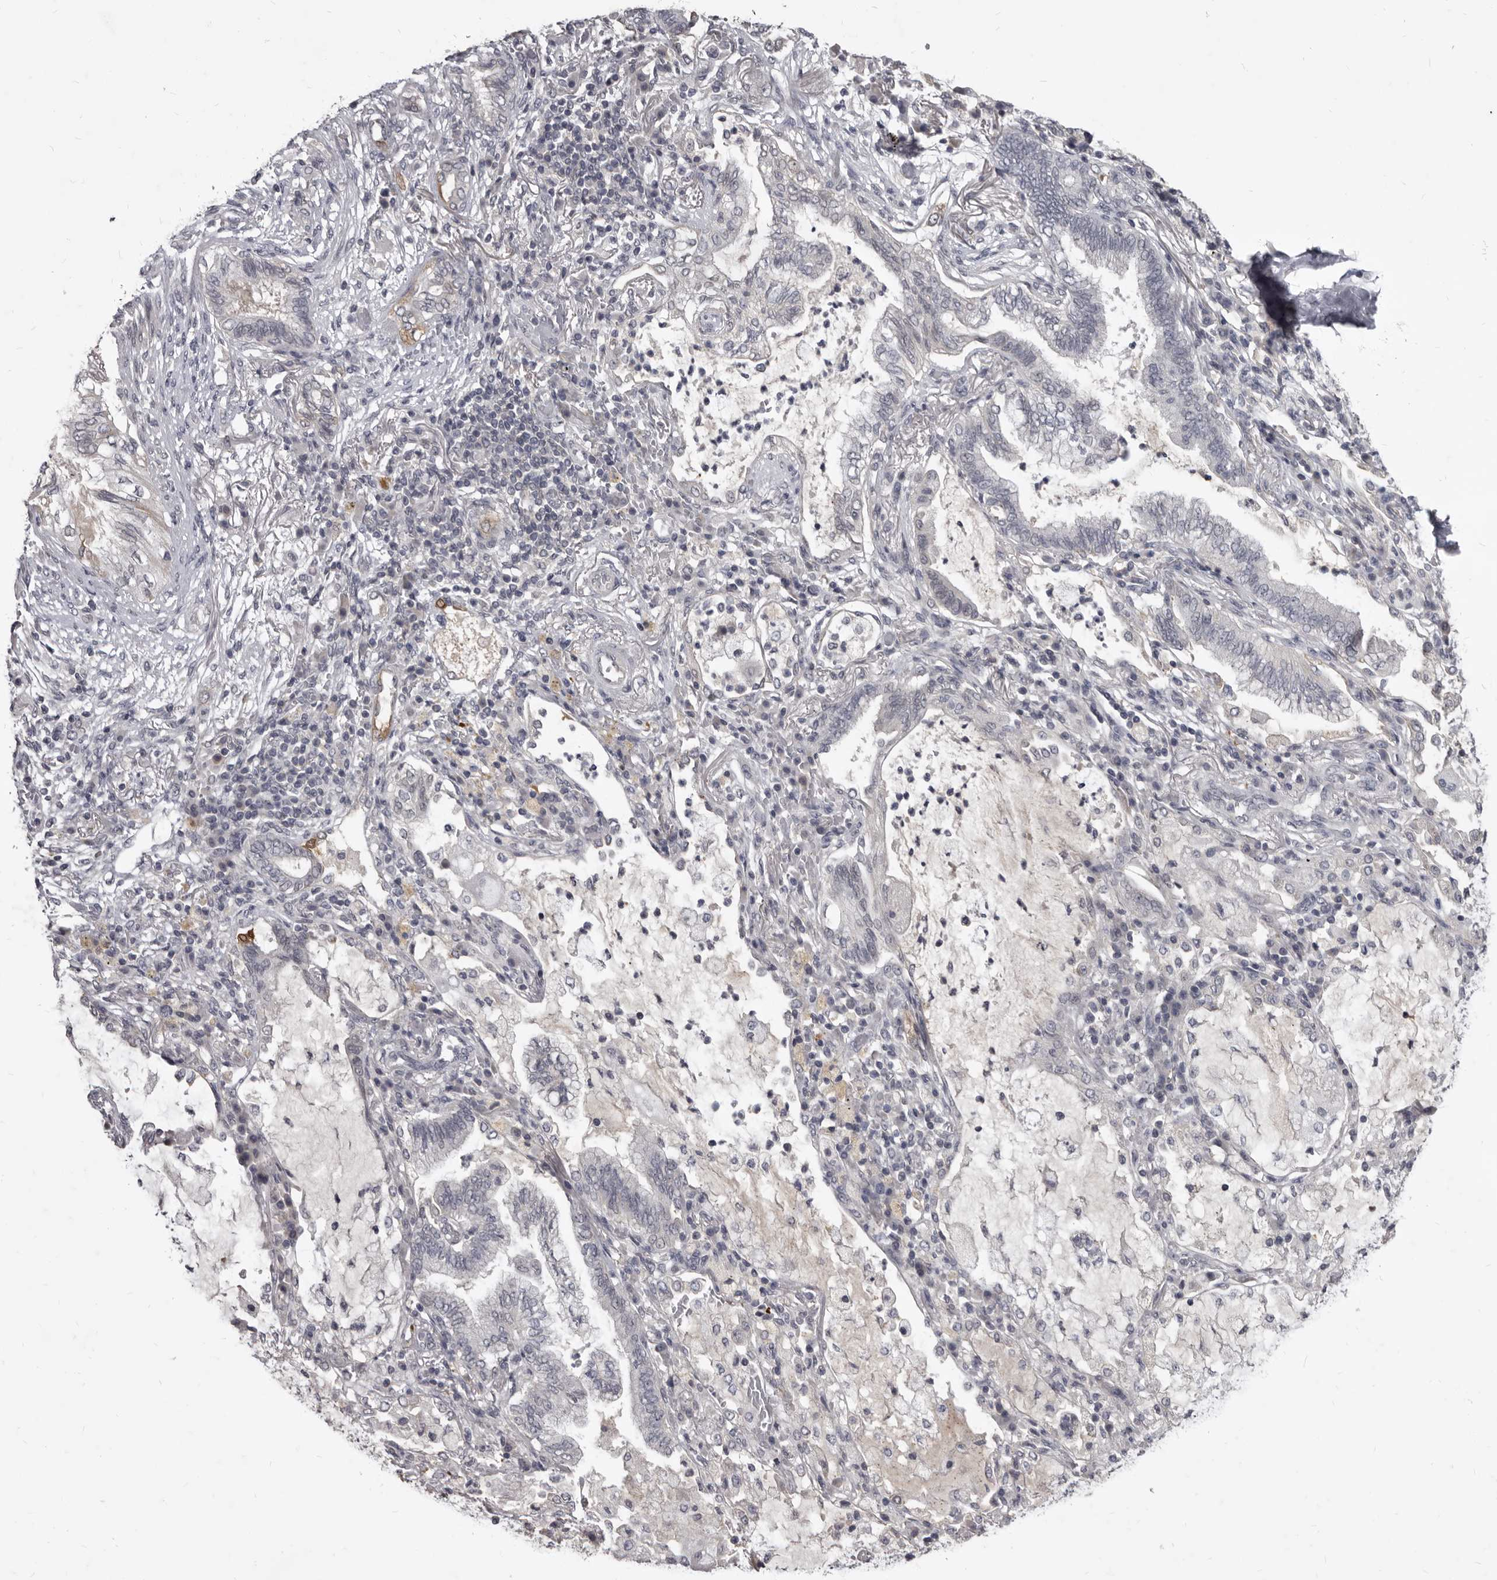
{"staining": {"intensity": "negative", "quantity": "none", "location": "none"}, "tissue": "lung cancer", "cell_type": "Tumor cells", "image_type": "cancer", "snomed": [{"axis": "morphology", "description": "Adenocarcinoma, NOS"}, {"axis": "topography", "description": "Lung"}], "caption": "Image shows no protein expression in tumor cells of lung cancer tissue.", "gene": "SULT1E1", "patient": {"sex": "female", "age": 70}}